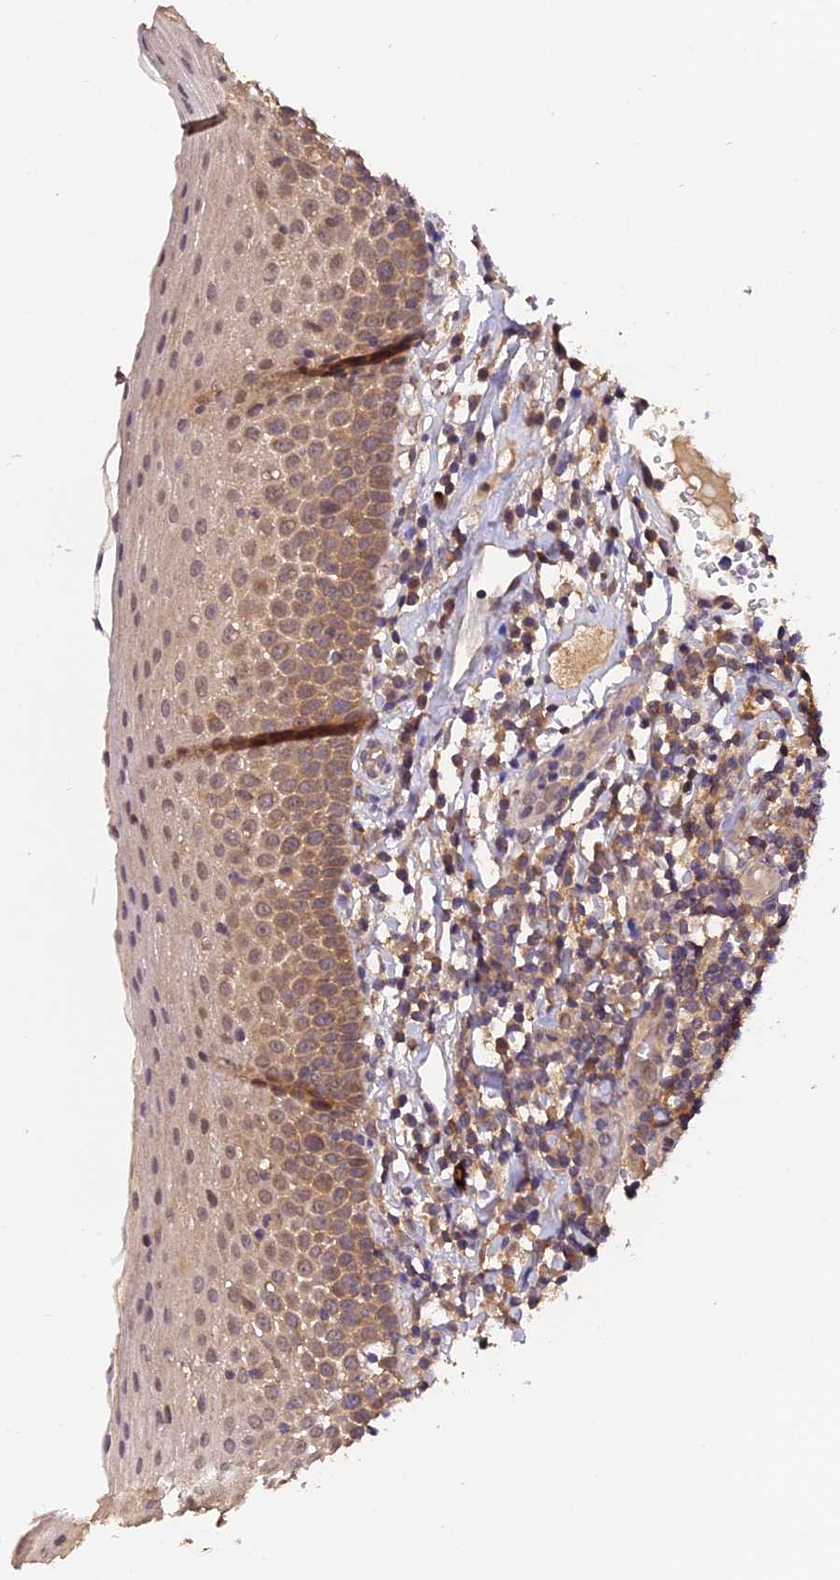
{"staining": {"intensity": "weak", "quantity": "25%-75%", "location": "cytoplasmic/membranous,nuclear"}, "tissue": "oral mucosa", "cell_type": "Squamous epithelial cells", "image_type": "normal", "snomed": [{"axis": "morphology", "description": "Normal tissue, NOS"}, {"axis": "topography", "description": "Oral tissue"}], "caption": "Weak cytoplasmic/membranous,nuclear staining is appreciated in about 25%-75% of squamous epithelial cells in unremarkable oral mucosa.", "gene": "TRMT1", "patient": {"sex": "female", "age": 69}}